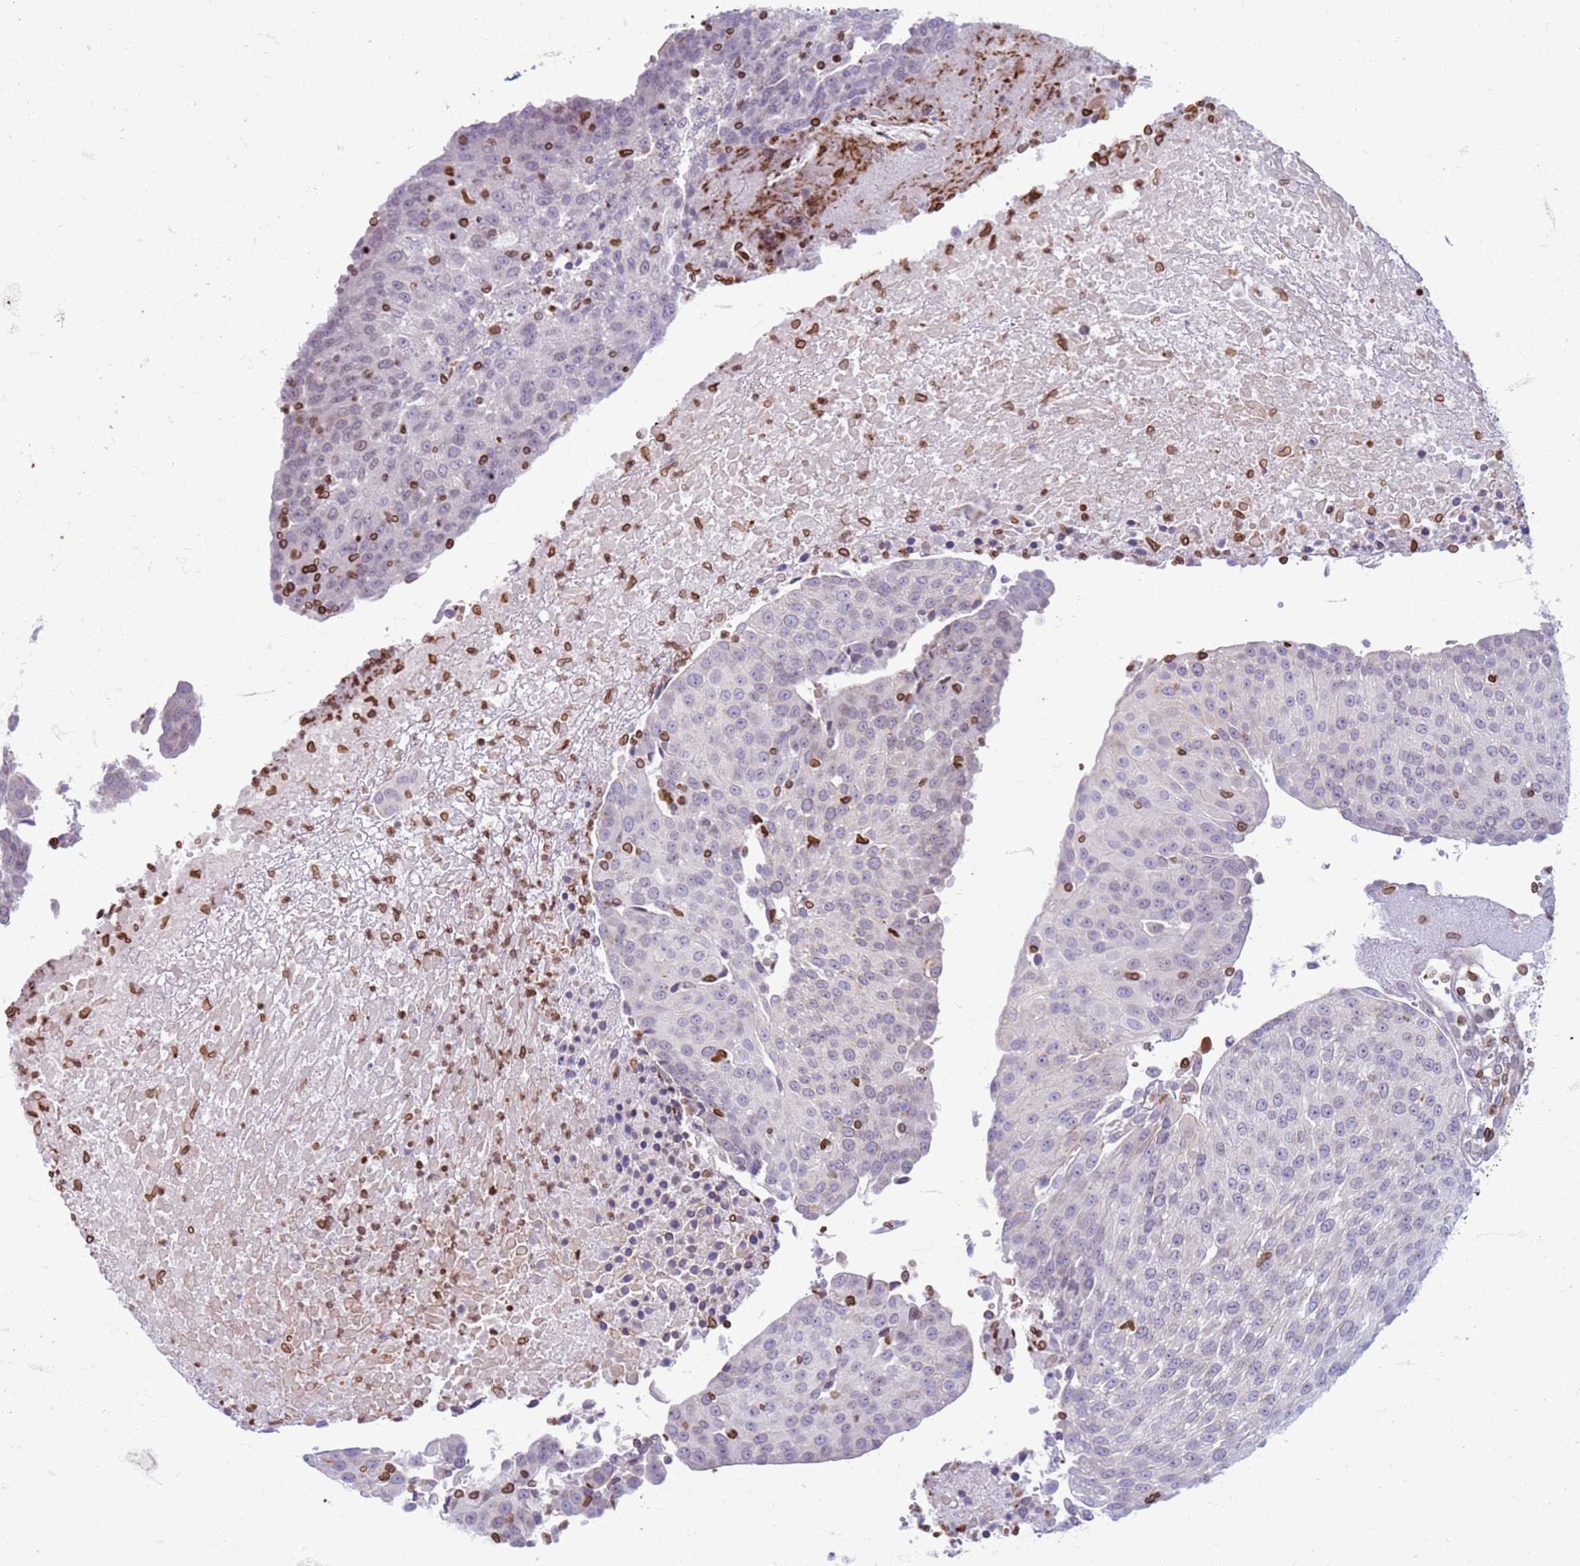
{"staining": {"intensity": "negative", "quantity": "none", "location": "none"}, "tissue": "urothelial cancer", "cell_type": "Tumor cells", "image_type": "cancer", "snomed": [{"axis": "morphology", "description": "Urothelial carcinoma, High grade"}, {"axis": "topography", "description": "Urinary bladder"}], "caption": "This image is of urothelial cancer stained with immunohistochemistry to label a protein in brown with the nuclei are counter-stained blue. There is no positivity in tumor cells.", "gene": "METTL25B", "patient": {"sex": "female", "age": 85}}